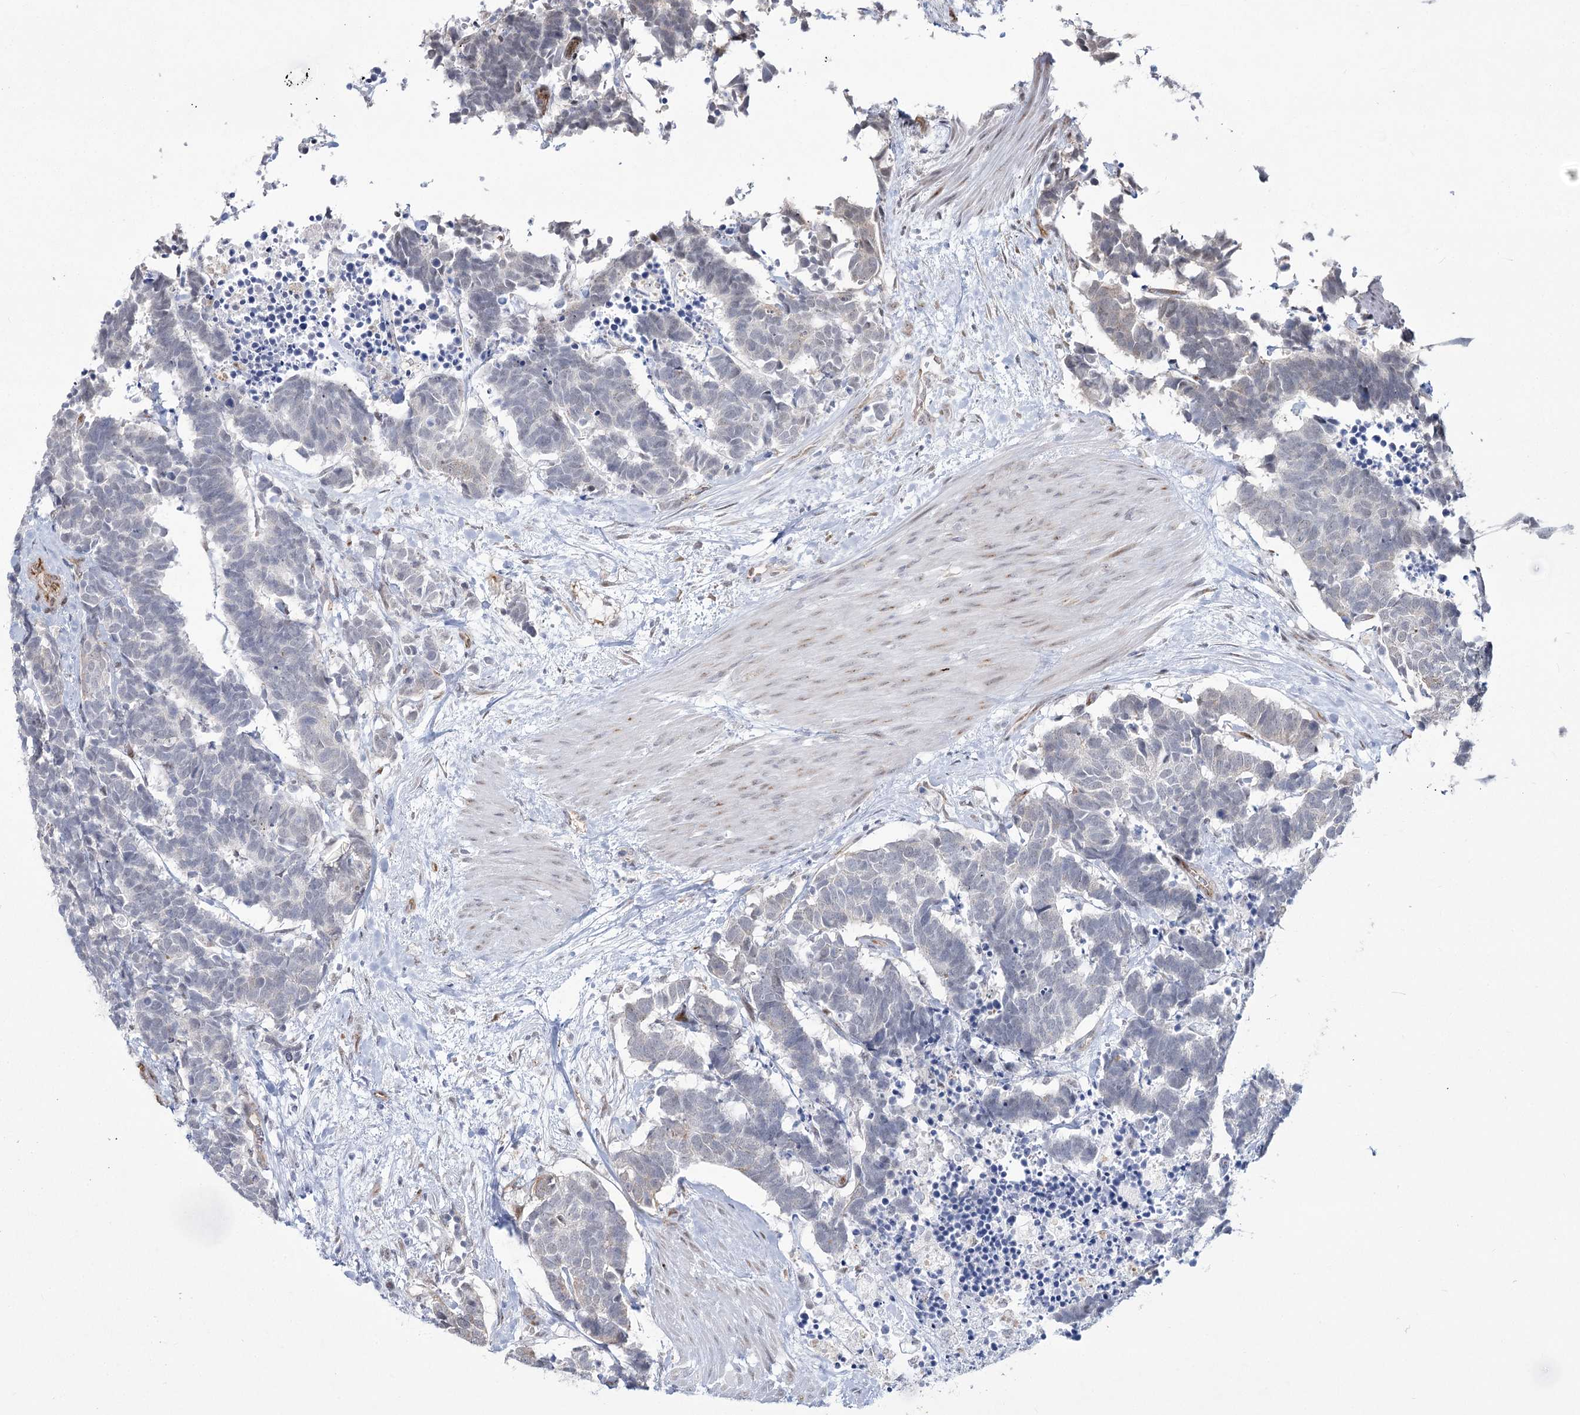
{"staining": {"intensity": "negative", "quantity": "none", "location": "none"}, "tissue": "carcinoid", "cell_type": "Tumor cells", "image_type": "cancer", "snomed": [{"axis": "morphology", "description": "Carcinoma, NOS"}, {"axis": "morphology", "description": "Carcinoid, malignant, NOS"}, {"axis": "topography", "description": "Urinary bladder"}], "caption": "Protein analysis of carcinoid displays no significant positivity in tumor cells. (DAB immunohistochemistry (IHC) visualized using brightfield microscopy, high magnification).", "gene": "YBX3", "patient": {"sex": "male", "age": 57}}